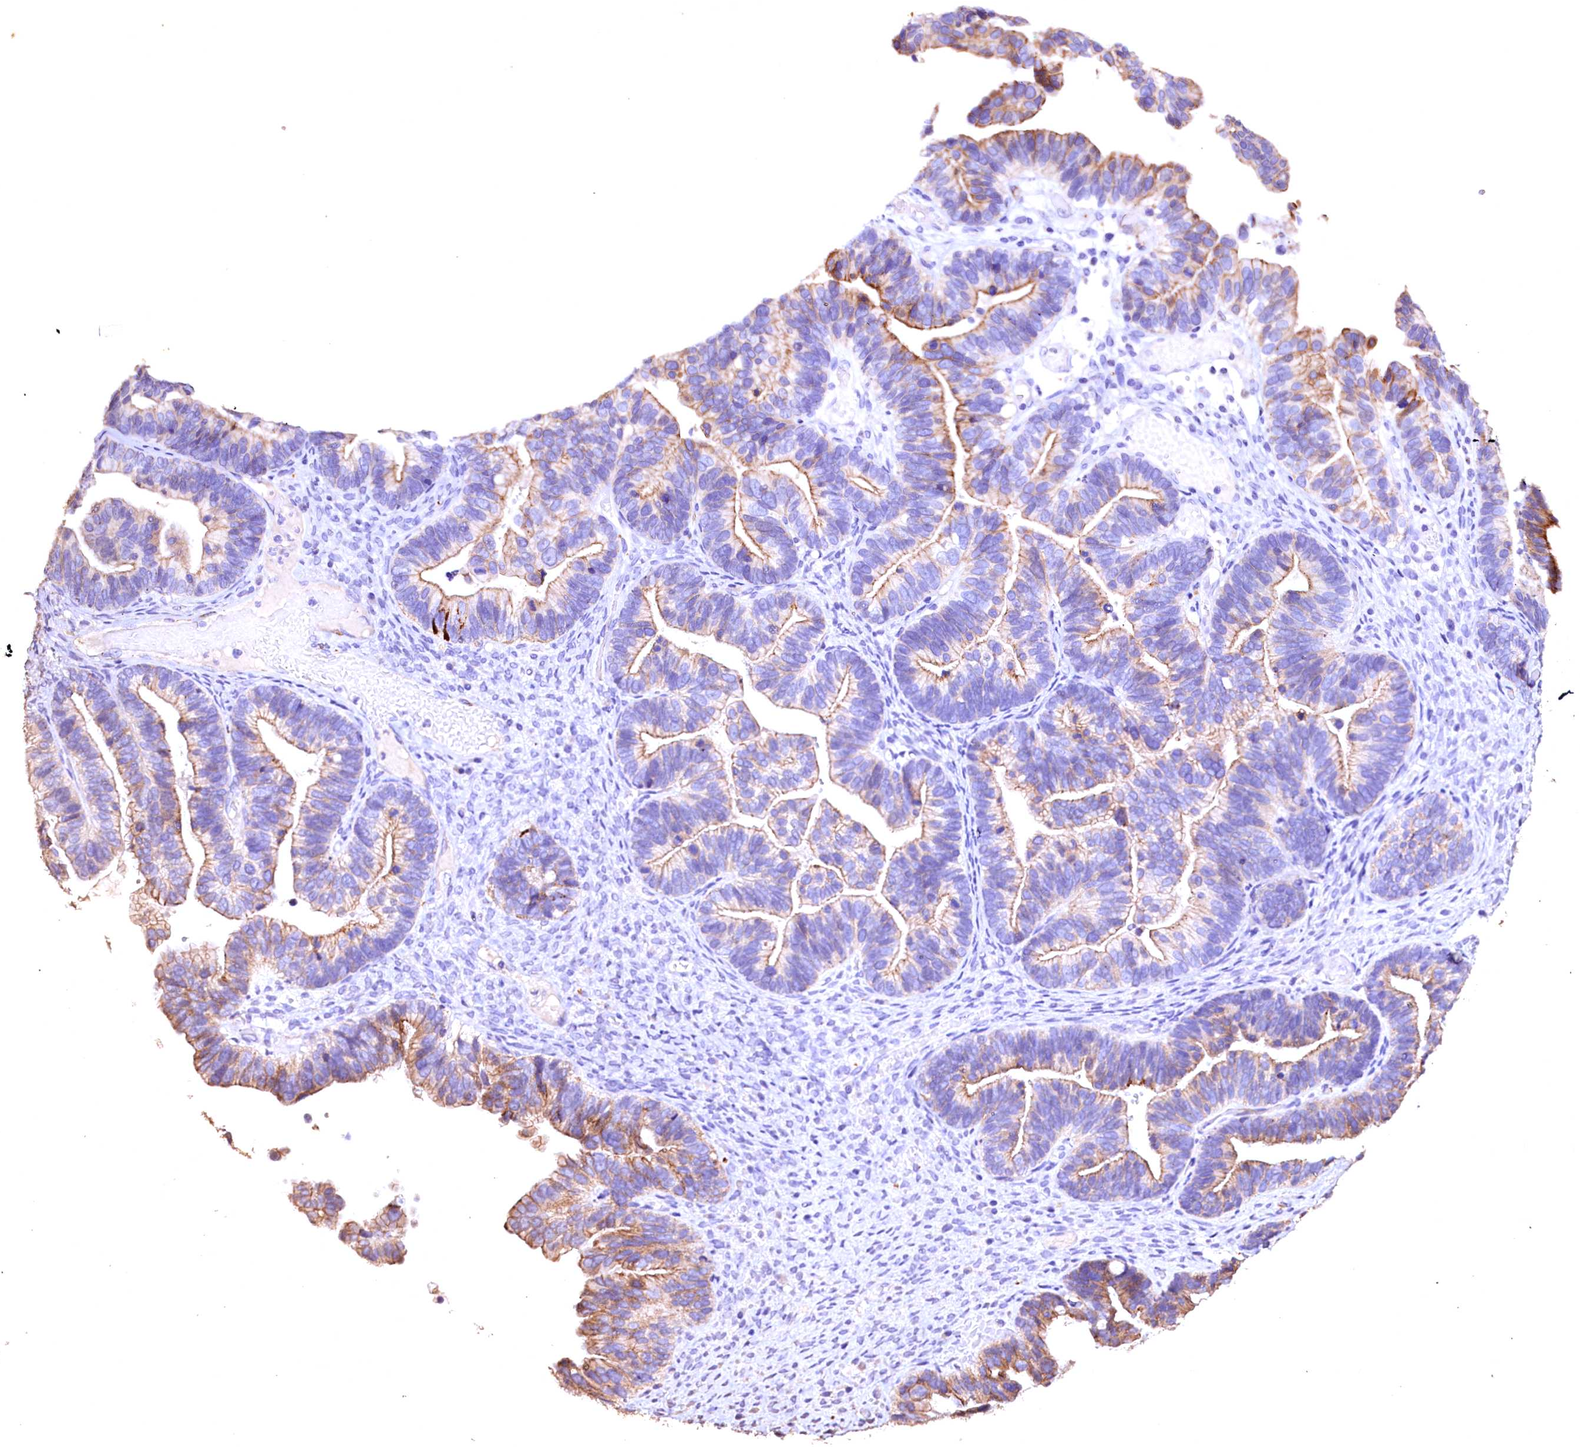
{"staining": {"intensity": "moderate", "quantity": "25%-75%", "location": "cytoplasmic/membranous"}, "tissue": "ovarian cancer", "cell_type": "Tumor cells", "image_type": "cancer", "snomed": [{"axis": "morphology", "description": "Cystadenocarcinoma, serous, NOS"}, {"axis": "topography", "description": "Ovary"}], "caption": "Serous cystadenocarcinoma (ovarian) tissue reveals moderate cytoplasmic/membranous staining in approximately 25%-75% of tumor cells, visualized by immunohistochemistry. (DAB (3,3'-diaminobenzidine) IHC with brightfield microscopy, high magnification).", "gene": "VPS36", "patient": {"sex": "female", "age": 56}}